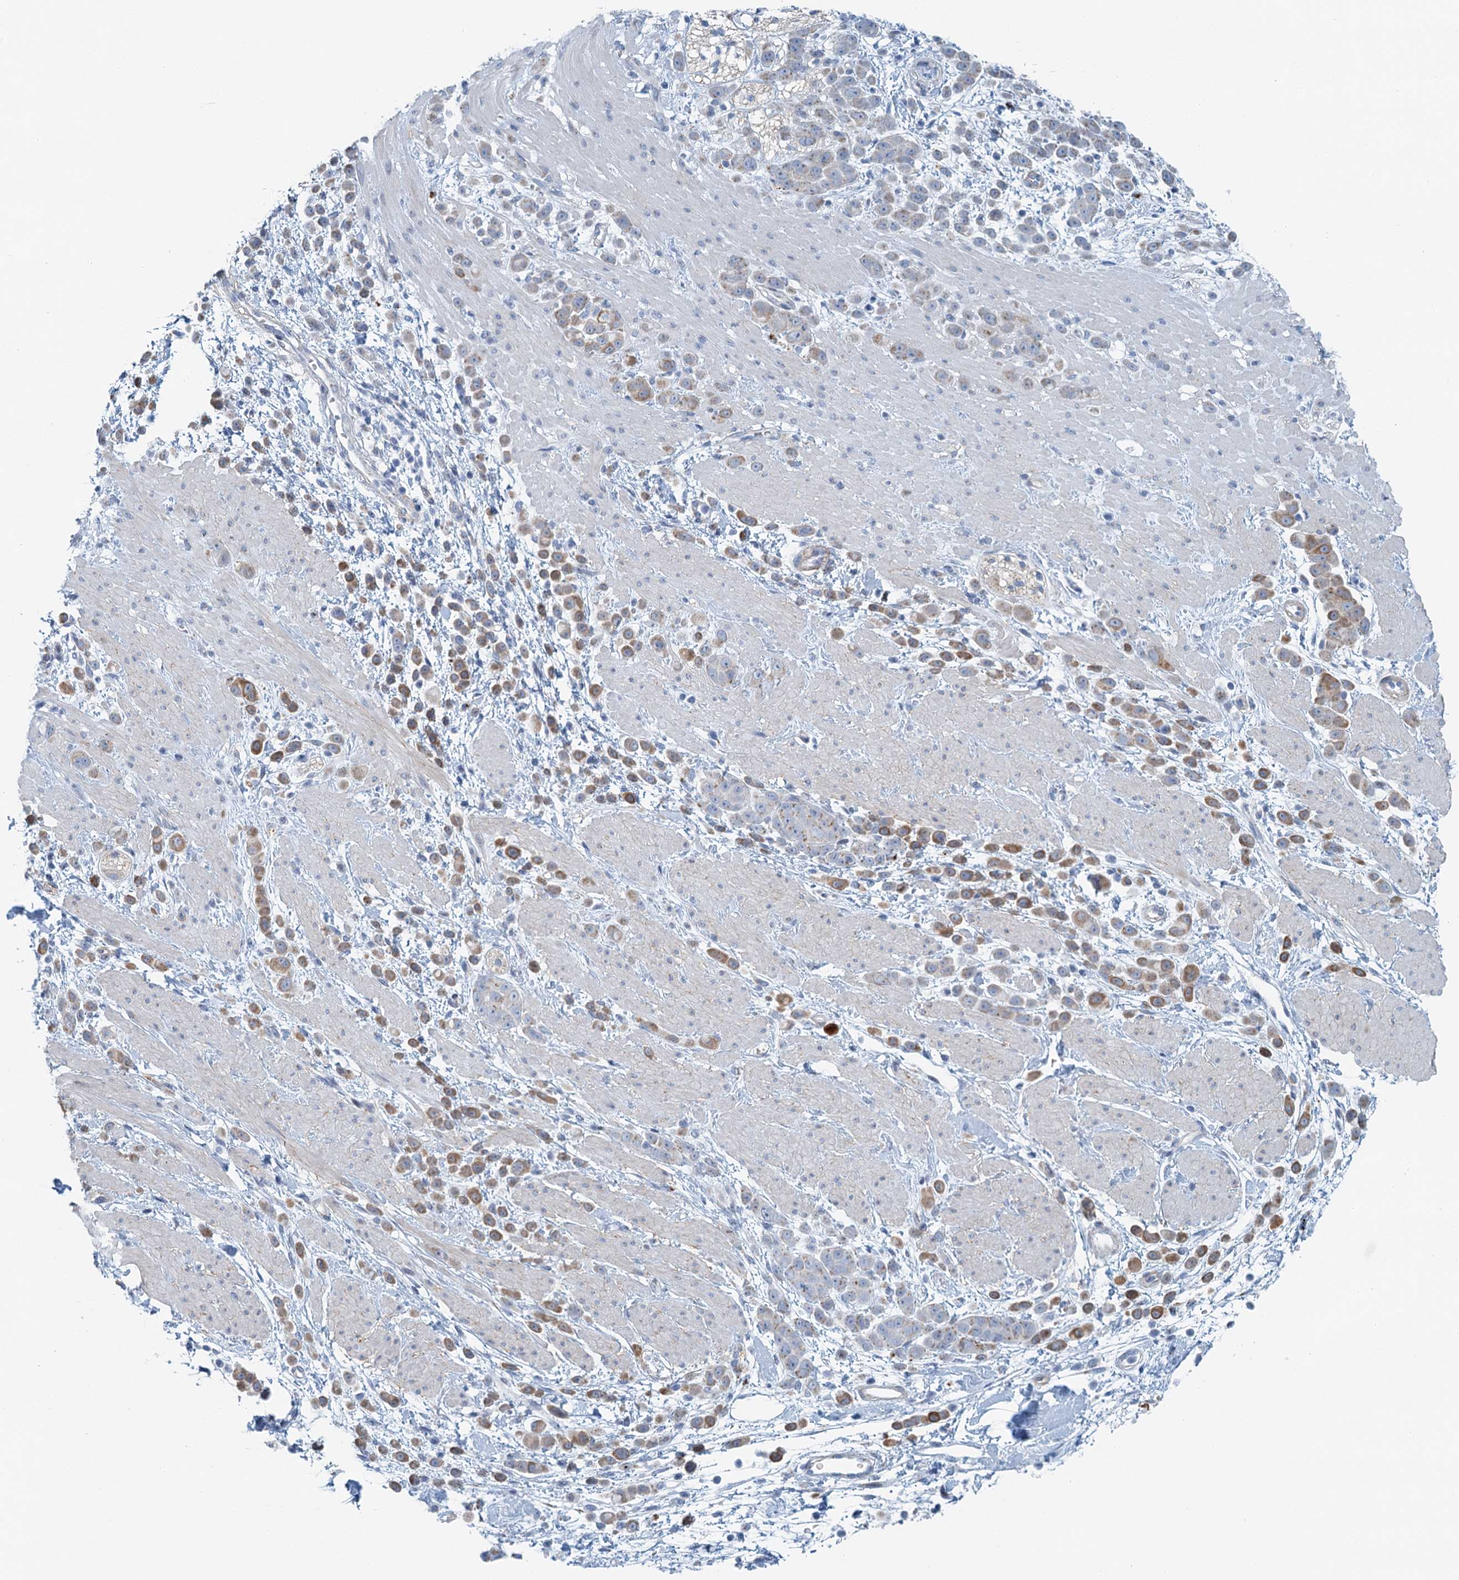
{"staining": {"intensity": "moderate", "quantity": "<25%", "location": "cytoplasmic/membranous"}, "tissue": "pancreatic cancer", "cell_type": "Tumor cells", "image_type": "cancer", "snomed": [{"axis": "morphology", "description": "Normal tissue, NOS"}, {"axis": "morphology", "description": "Adenocarcinoma, NOS"}, {"axis": "topography", "description": "Pancreas"}], "caption": "An image of pancreatic cancer stained for a protein demonstrates moderate cytoplasmic/membranous brown staining in tumor cells. (DAB (3,3'-diaminobenzidine) = brown stain, brightfield microscopy at high magnification).", "gene": "ZNF527", "patient": {"sex": "female", "age": 64}}